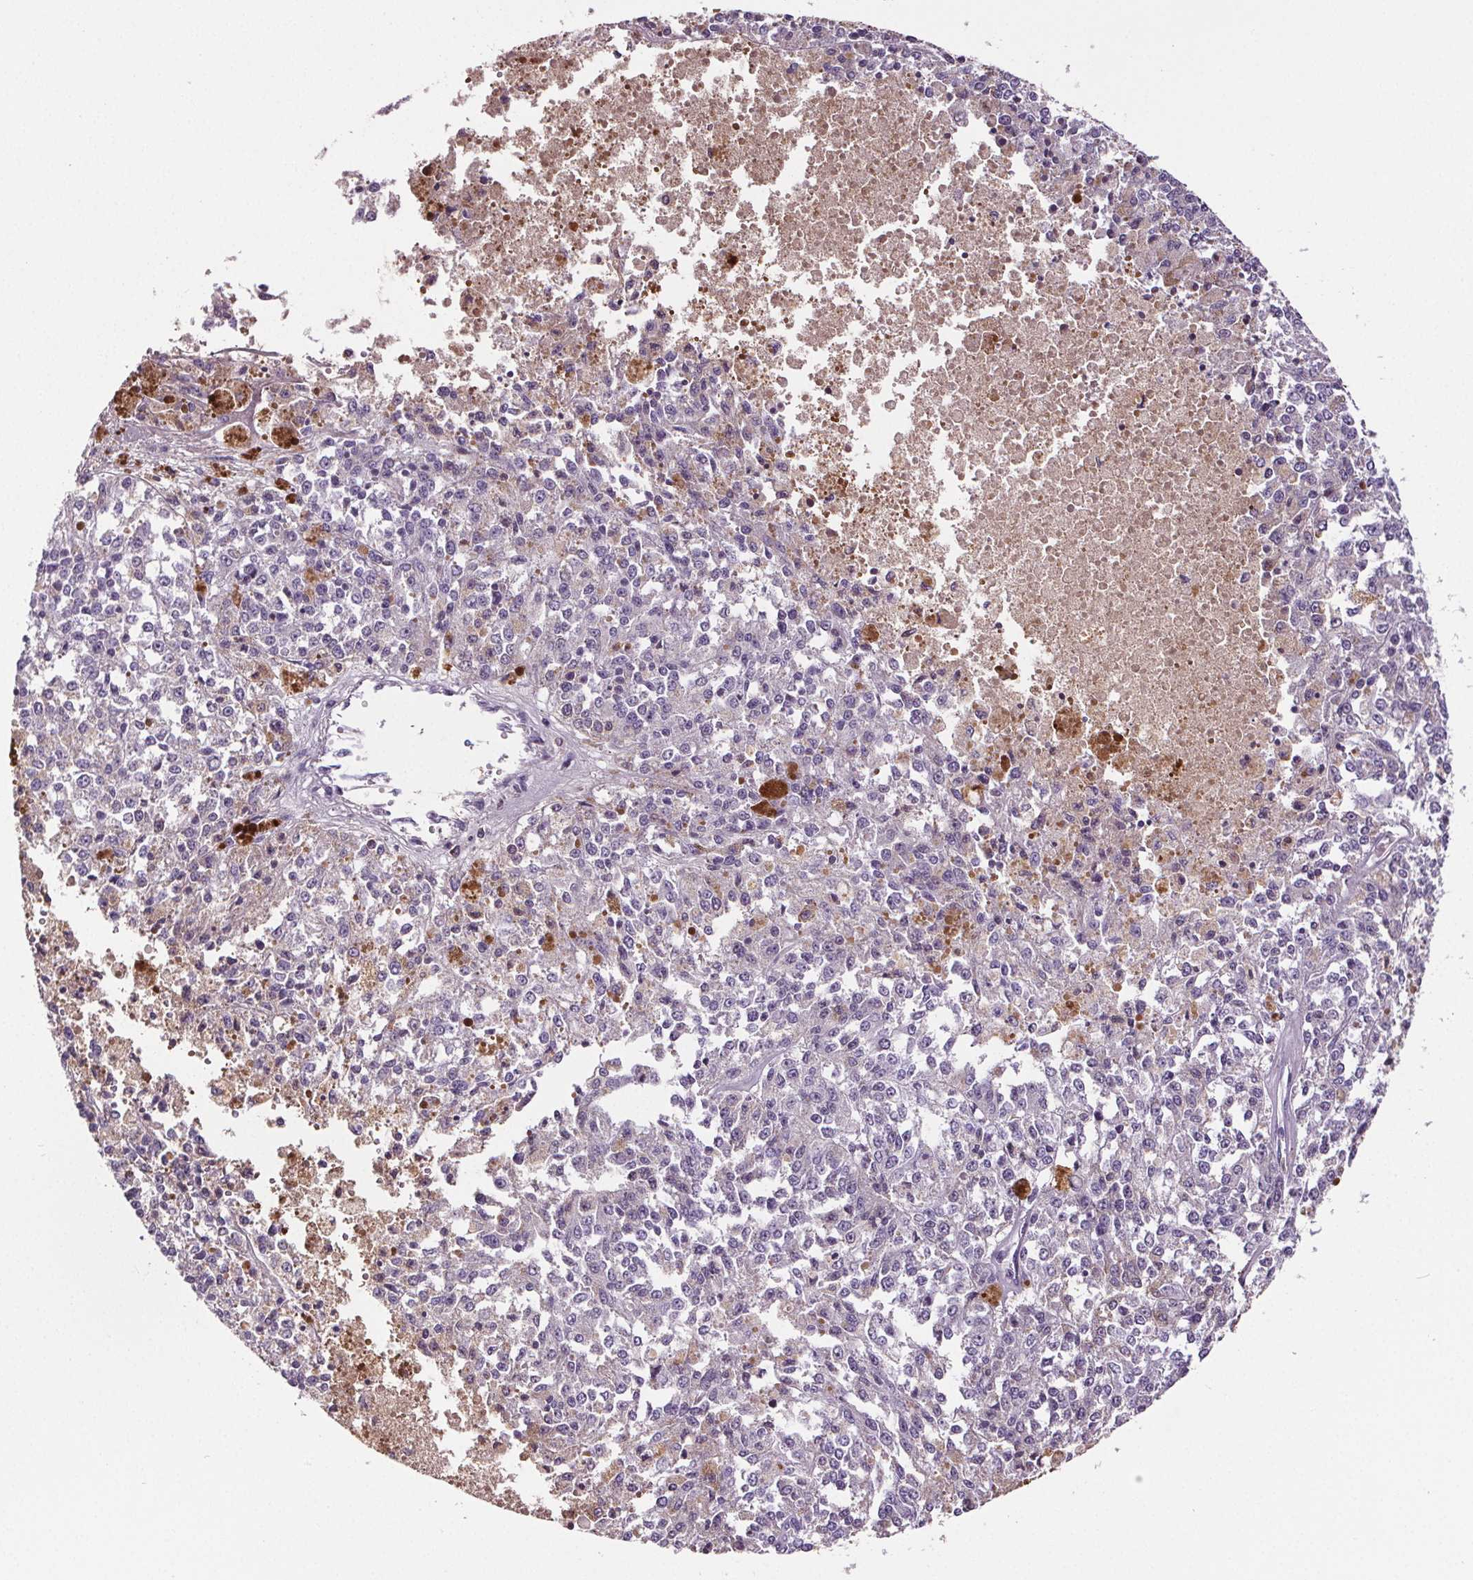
{"staining": {"intensity": "negative", "quantity": "none", "location": "none"}, "tissue": "melanoma", "cell_type": "Tumor cells", "image_type": "cancer", "snomed": [{"axis": "morphology", "description": "Malignant melanoma, Metastatic site"}, {"axis": "topography", "description": "Lymph node"}], "caption": "An image of human melanoma is negative for staining in tumor cells. Brightfield microscopy of immunohistochemistry stained with DAB (3,3'-diaminobenzidine) (brown) and hematoxylin (blue), captured at high magnification.", "gene": "CD5L", "patient": {"sex": "female", "age": 64}}